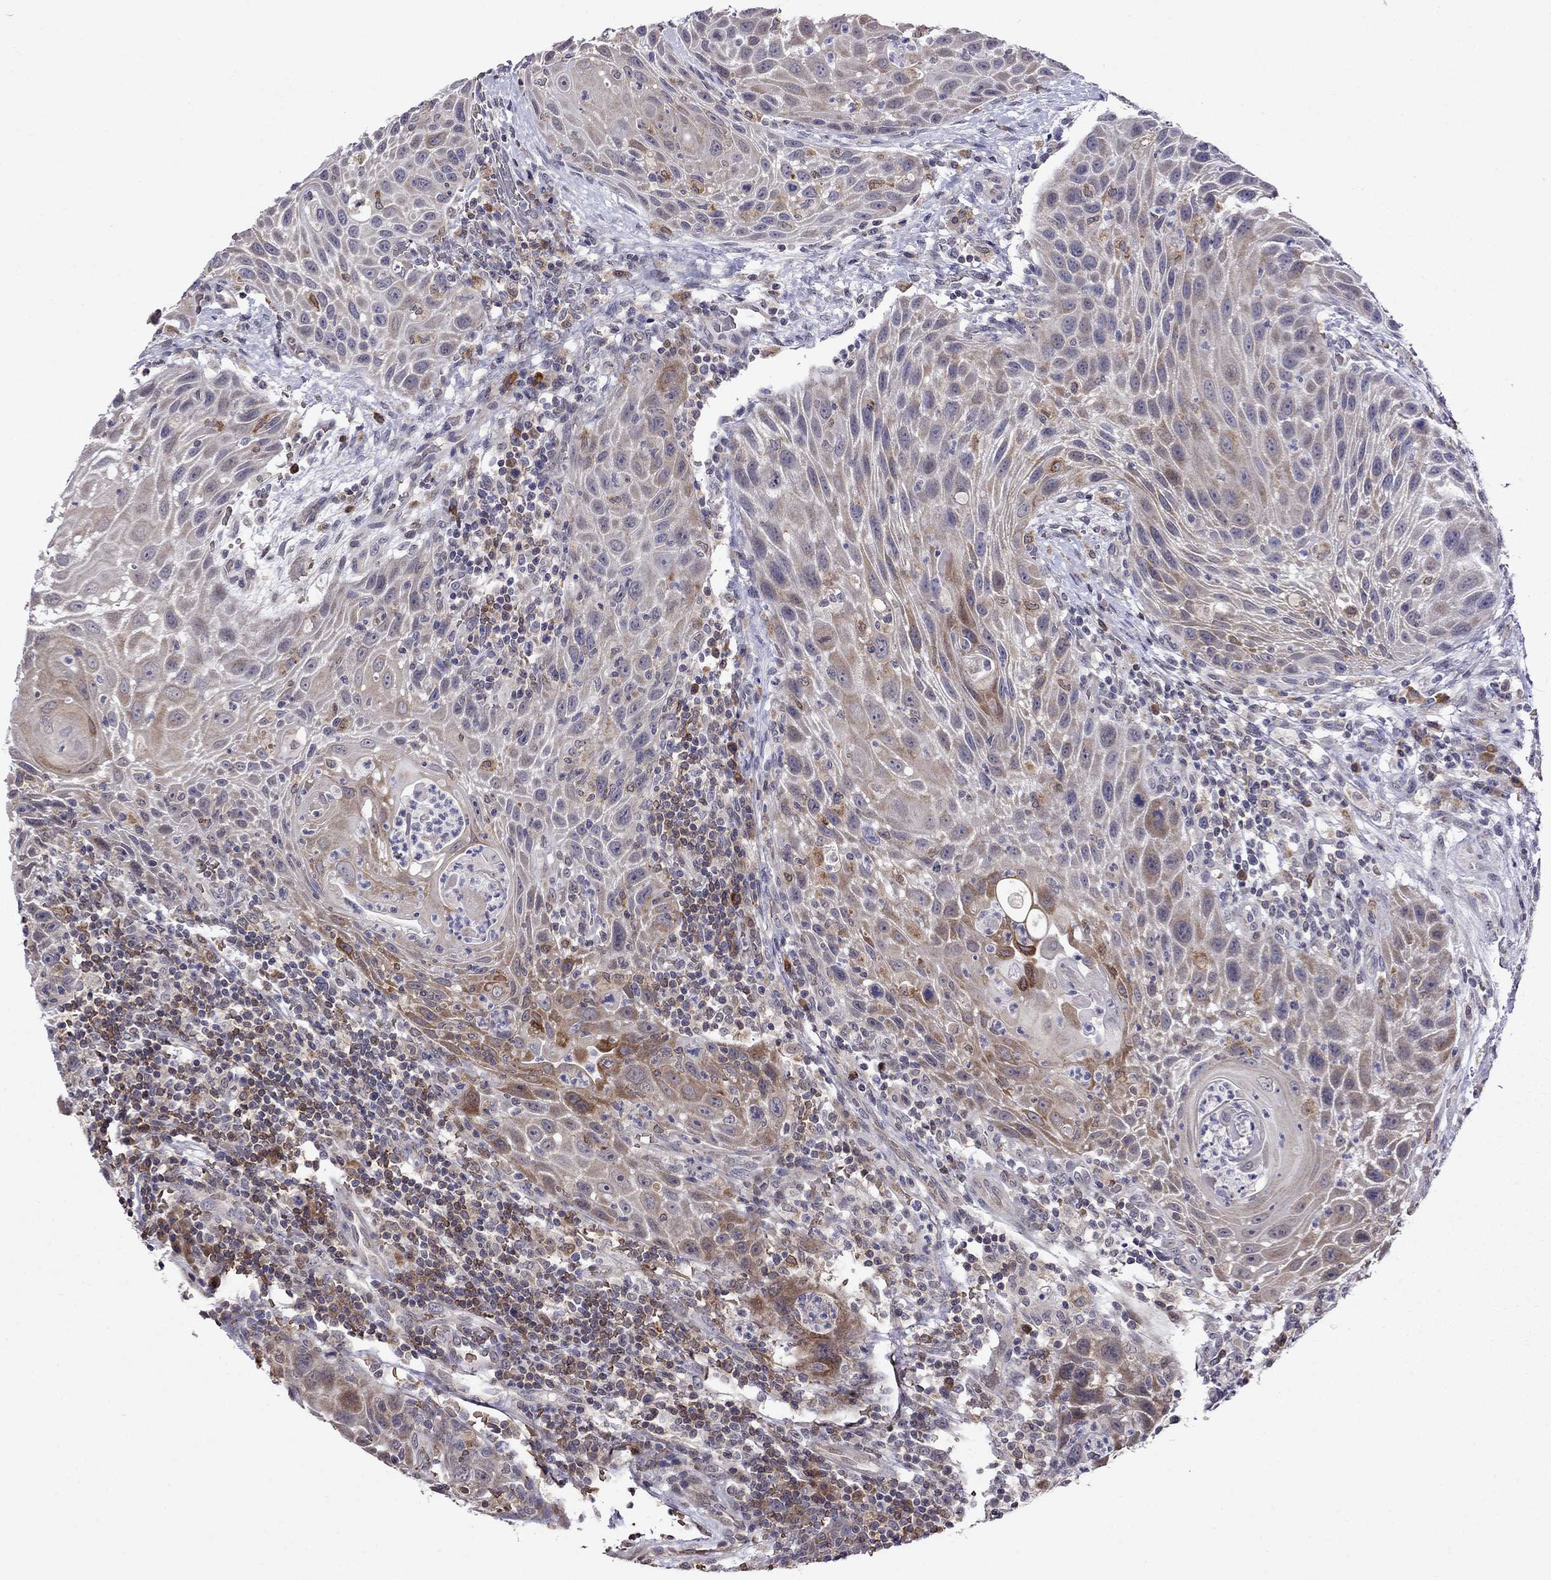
{"staining": {"intensity": "moderate", "quantity": "<25%", "location": "cytoplasmic/membranous"}, "tissue": "head and neck cancer", "cell_type": "Tumor cells", "image_type": "cancer", "snomed": [{"axis": "morphology", "description": "Squamous cell carcinoma, NOS"}, {"axis": "topography", "description": "Head-Neck"}], "caption": "Immunohistochemical staining of human head and neck squamous cell carcinoma shows moderate cytoplasmic/membranous protein expression in approximately <25% of tumor cells. The staining was performed using DAB to visualize the protein expression in brown, while the nuclei were stained in blue with hematoxylin (Magnification: 20x).", "gene": "ADAM28", "patient": {"sex": "male", "age": 69}}